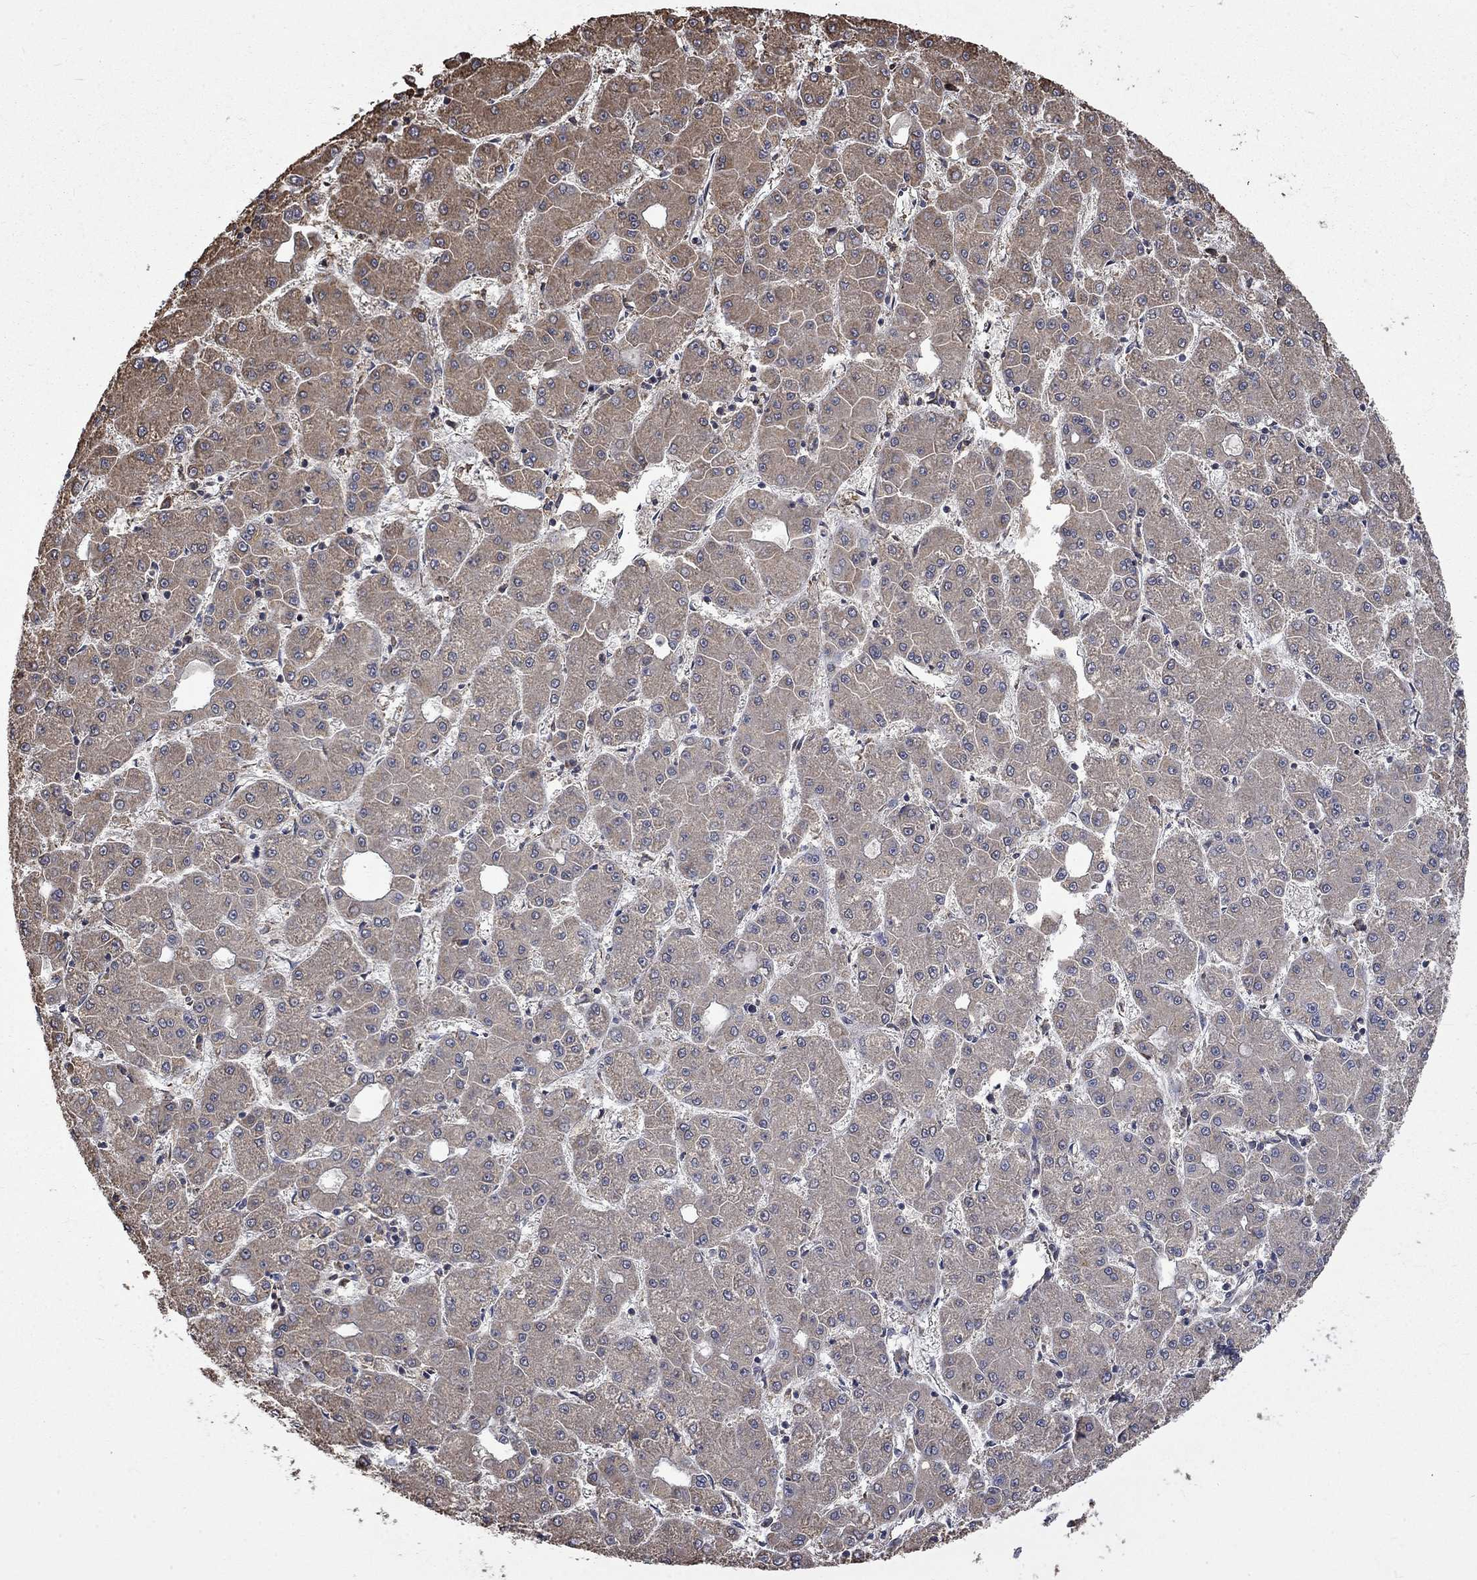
{"staining": {"intensity": "weak", "quantity": ">75%", "location": "cytoplasmic/membranous"}, "tissue": "liver cancer", "cell_type": "Tumor cells", "image_type": "cancer", "snomed": [{"axis": "morphology", "description": "Carcinoma, Hepatocellular, NOS"}, {"axis": "topography", "description": "Liver"}], "caption": "Immunohistochemistry image of neoplastic tissue: human hepatocellular carcinoma (liver) stained using IHC reveals low levels of weak protein expression localized specifically in the cytoplasmic/membranous of tumor cells, appearing as a cytoplasmic/membranous brown color.", "gene": "ESRRA", "patient": {"sex": "male", "age": 73}}